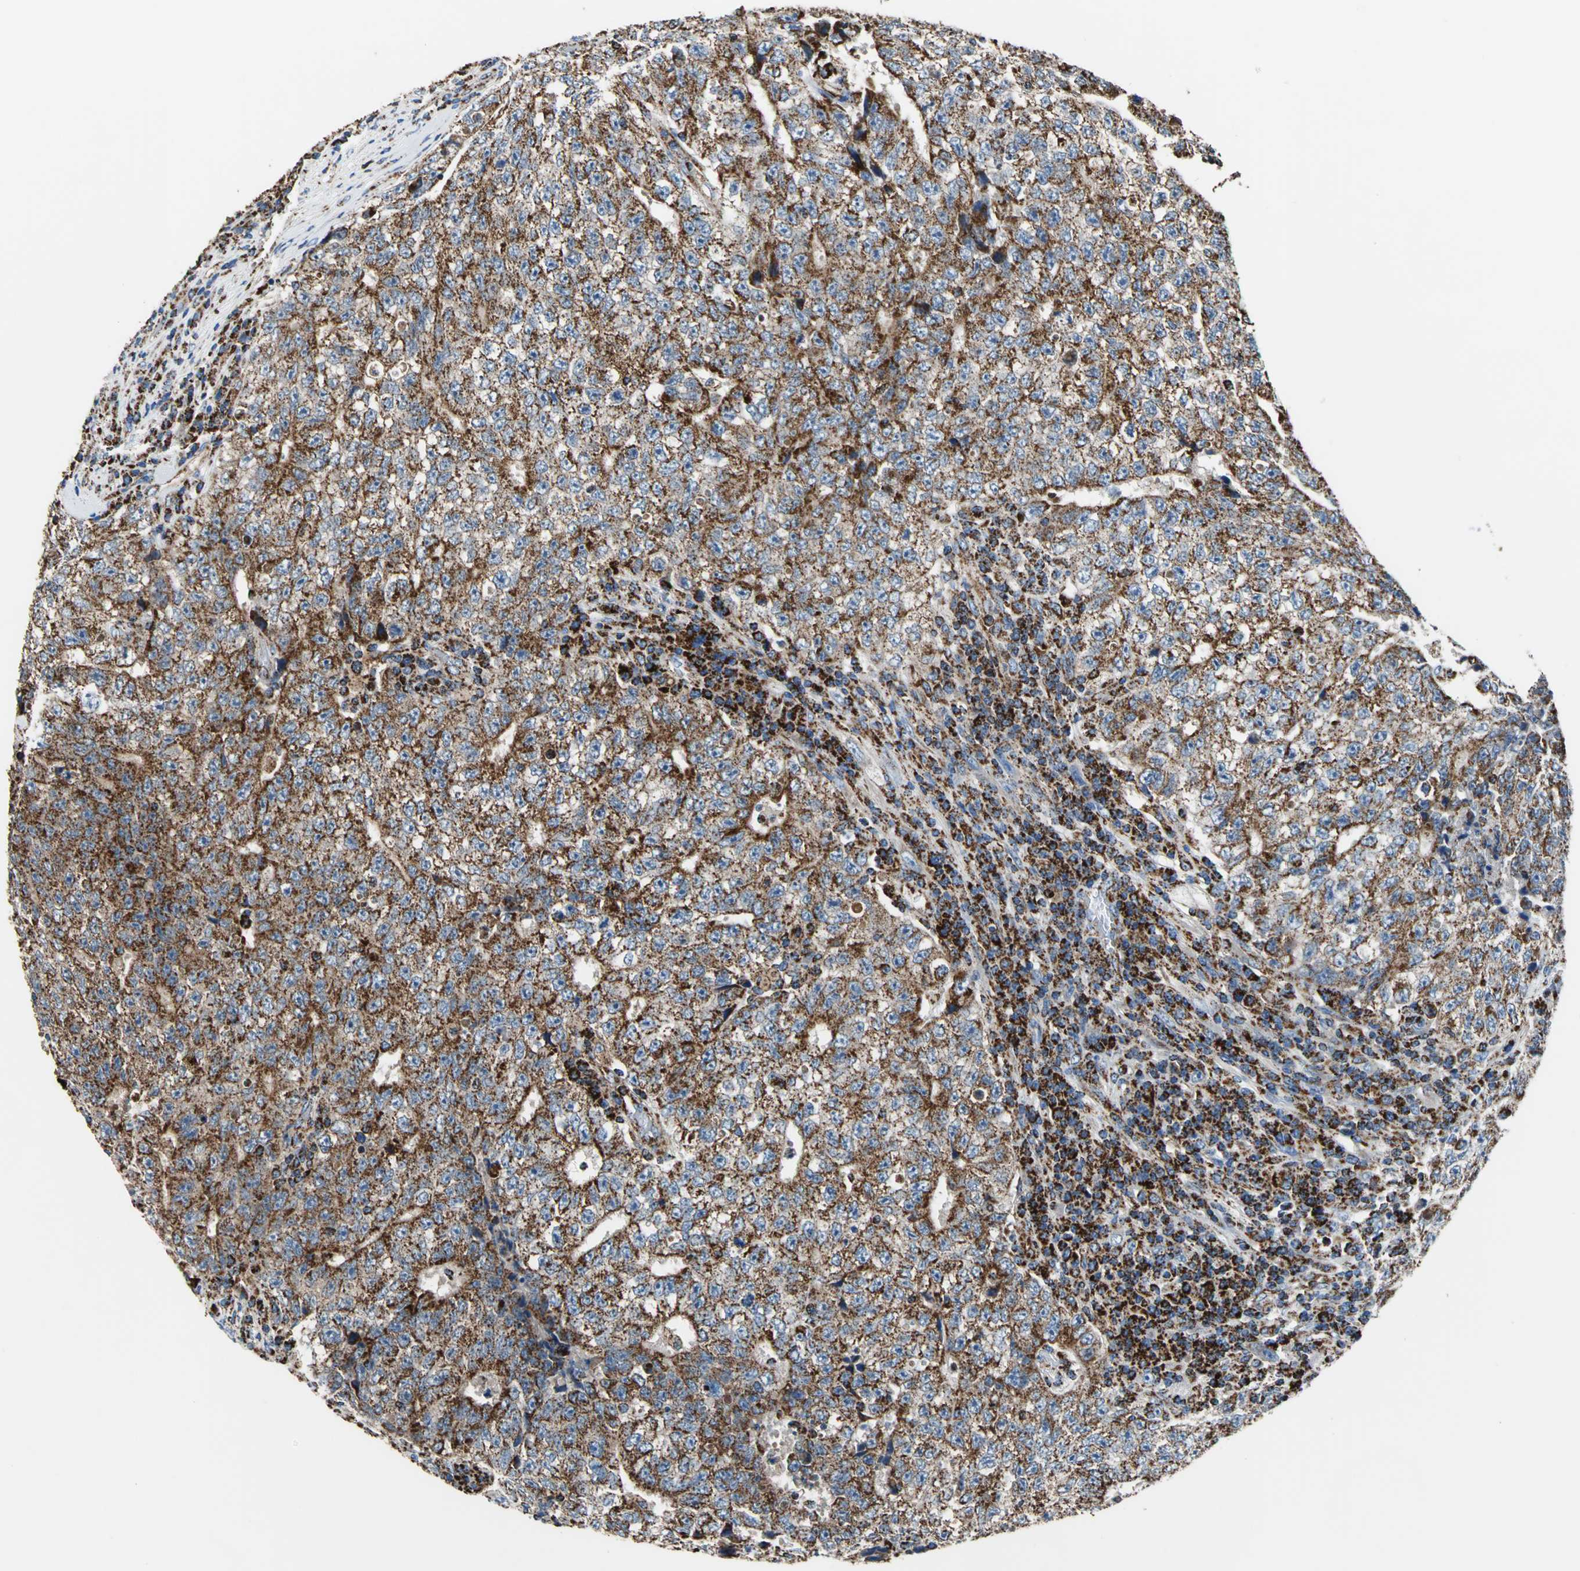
{"staining": {"intensity": "strong", "quantity": ">75%", "location": "cytoplasmic/membranous"}, "tissue": "testis cancer", "cell_type": "Tumor cells", "image_type": "cancer", "snomed": [{"axis": "morphology", "description": "Necrosis, NOS"}, {"axis": "morphology", "description": "Carcinoma, Embryonal, NOS"}, {"axis": "topography", "description": "Testis"}], "caption": "Protein staining shows strong cytoplasmic/membranous staining in approximately >75% of tumor cells in embryonal carcinoma (testis).", "gene": "ECH1", "patient": {"sex": "male", "age": 19}}